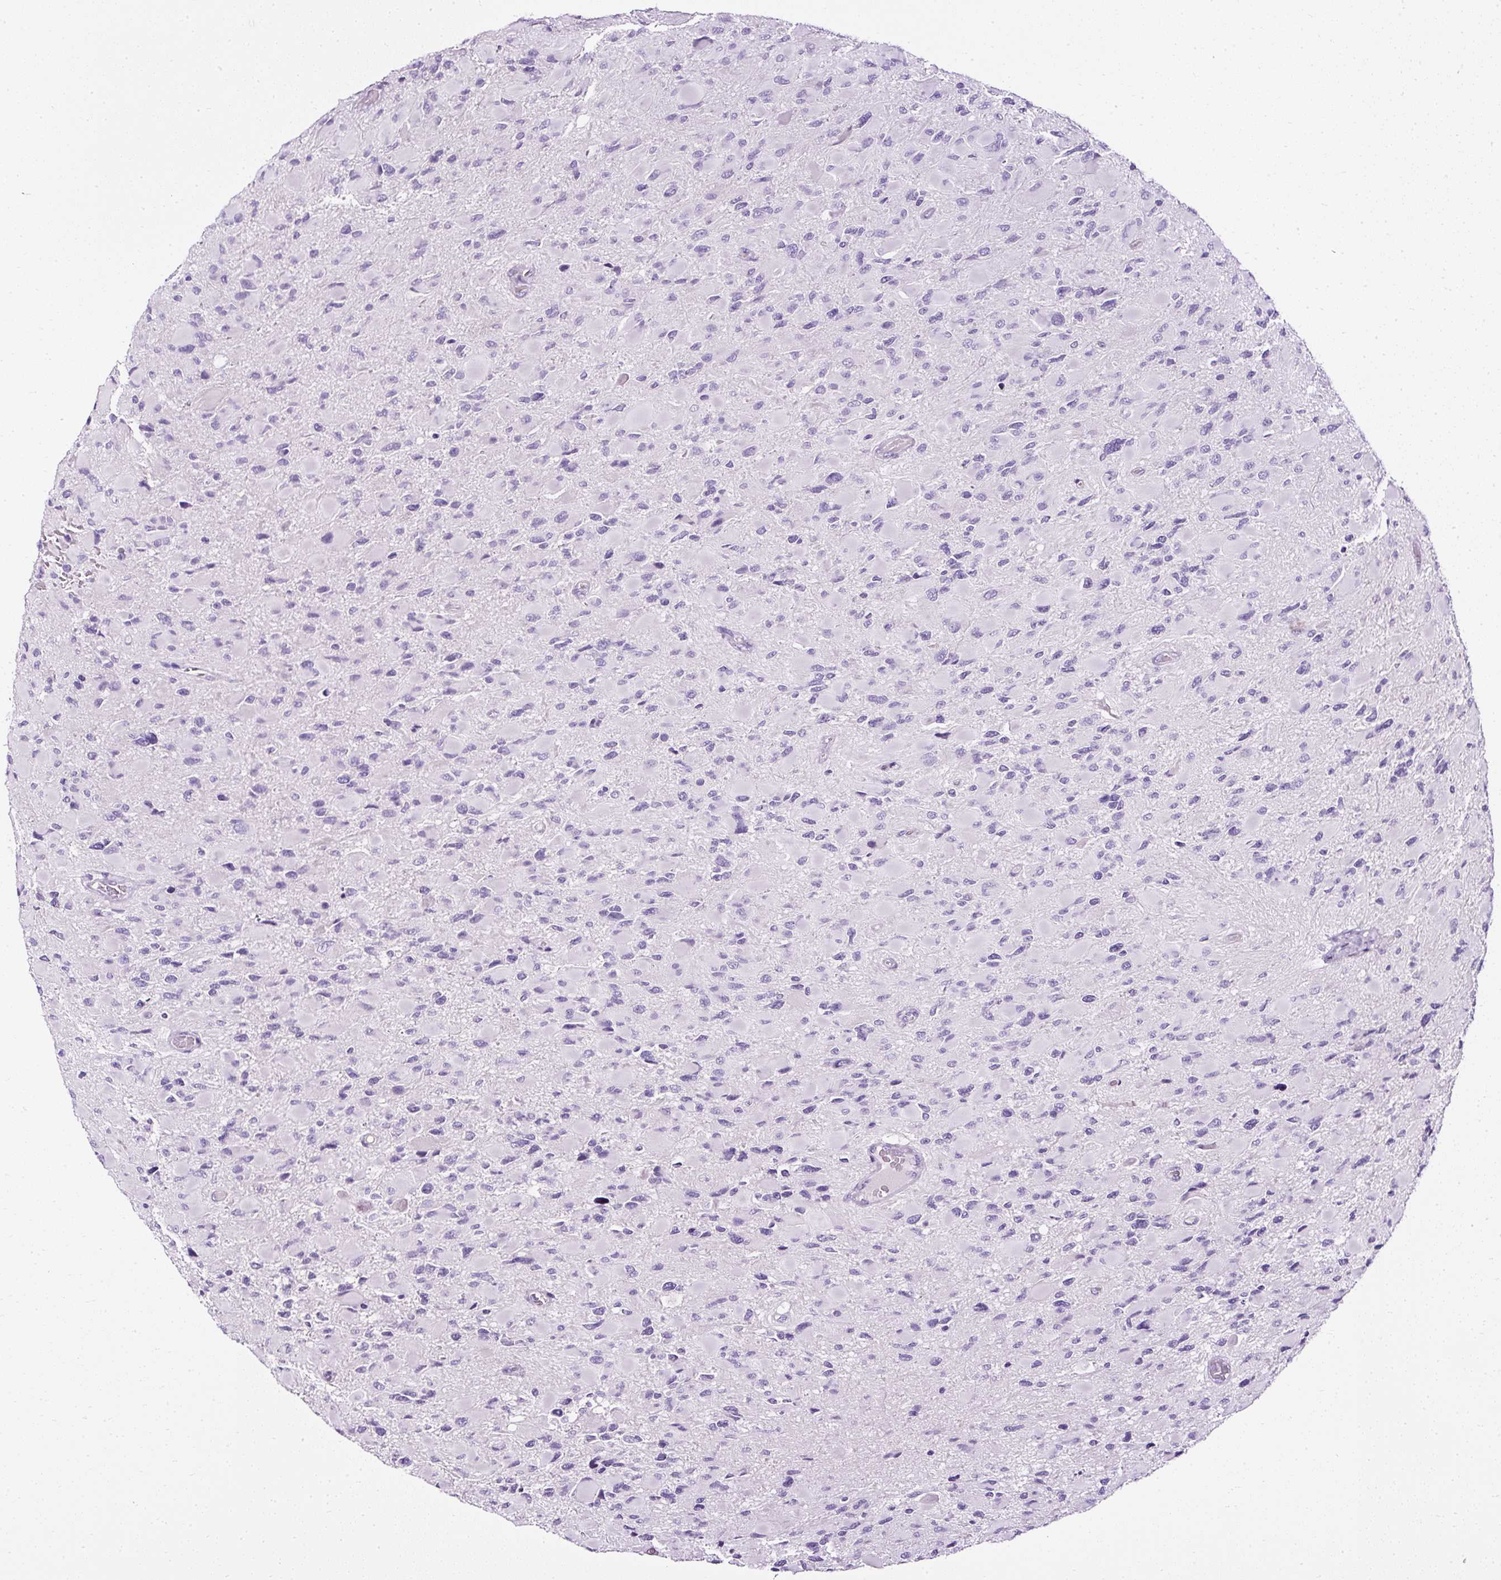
{"staining": {"intensity": "negative", "quantity": "none", "location": "none"}, "tissue": "glioma", "cell_type": "Tumor cells", "image_type": "cancer", "snomed": [{"axis": "morphology", "description": "Glioma, malignant, High grade"}, {"axis": "topography", "description": "Cerebral cortex"}], "caption": "The immunohistochemistry (IHC) histopathology image has no significant staining in tumor cells of malignant high-grade glioma tissue.", "gene": "ATP2A1", "patient": {"sex": "female", "age": 36}}